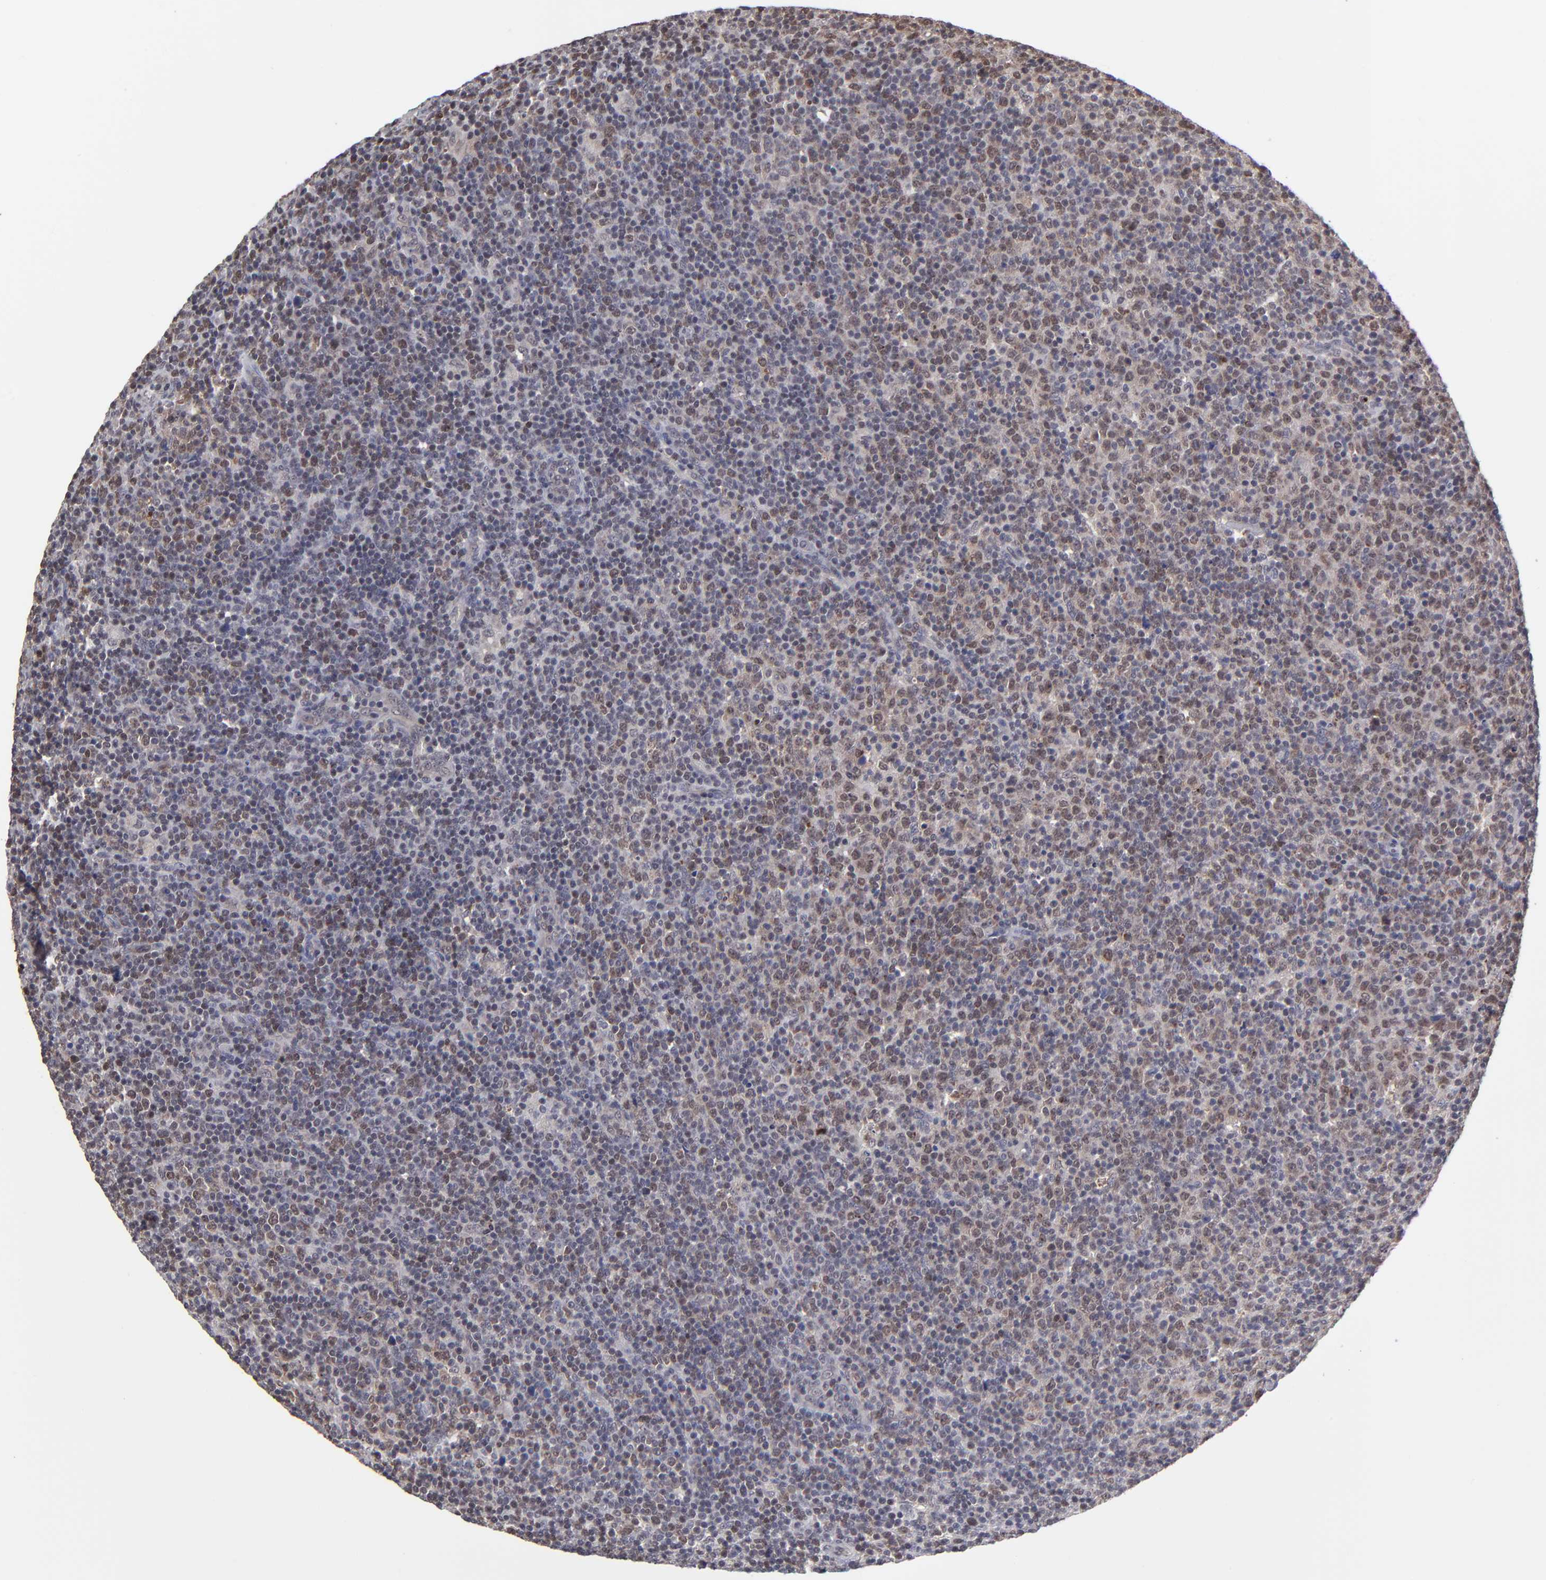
{"staining": {"intensity": "weak", "quantity": "25%-75%", "location": "nuclear"}, "tissue": "lymphoma", "cell_type": "Tumor cells", "image_type": "cancer", "snomed": [{"axis": "morphology", "description": "Malignant lymphoma, non-Hodgkin's type, Low grade"}, {"axis": "topography", "description": "Lymph node"}], "caption": "This is a histology image of immunohistochemistry (IHC) staining of lymphoma, which shows weak expression in the nuclear of tumor cells.", "gene": "ZNF419", "patient": {"sex": "male", "age": 70}}